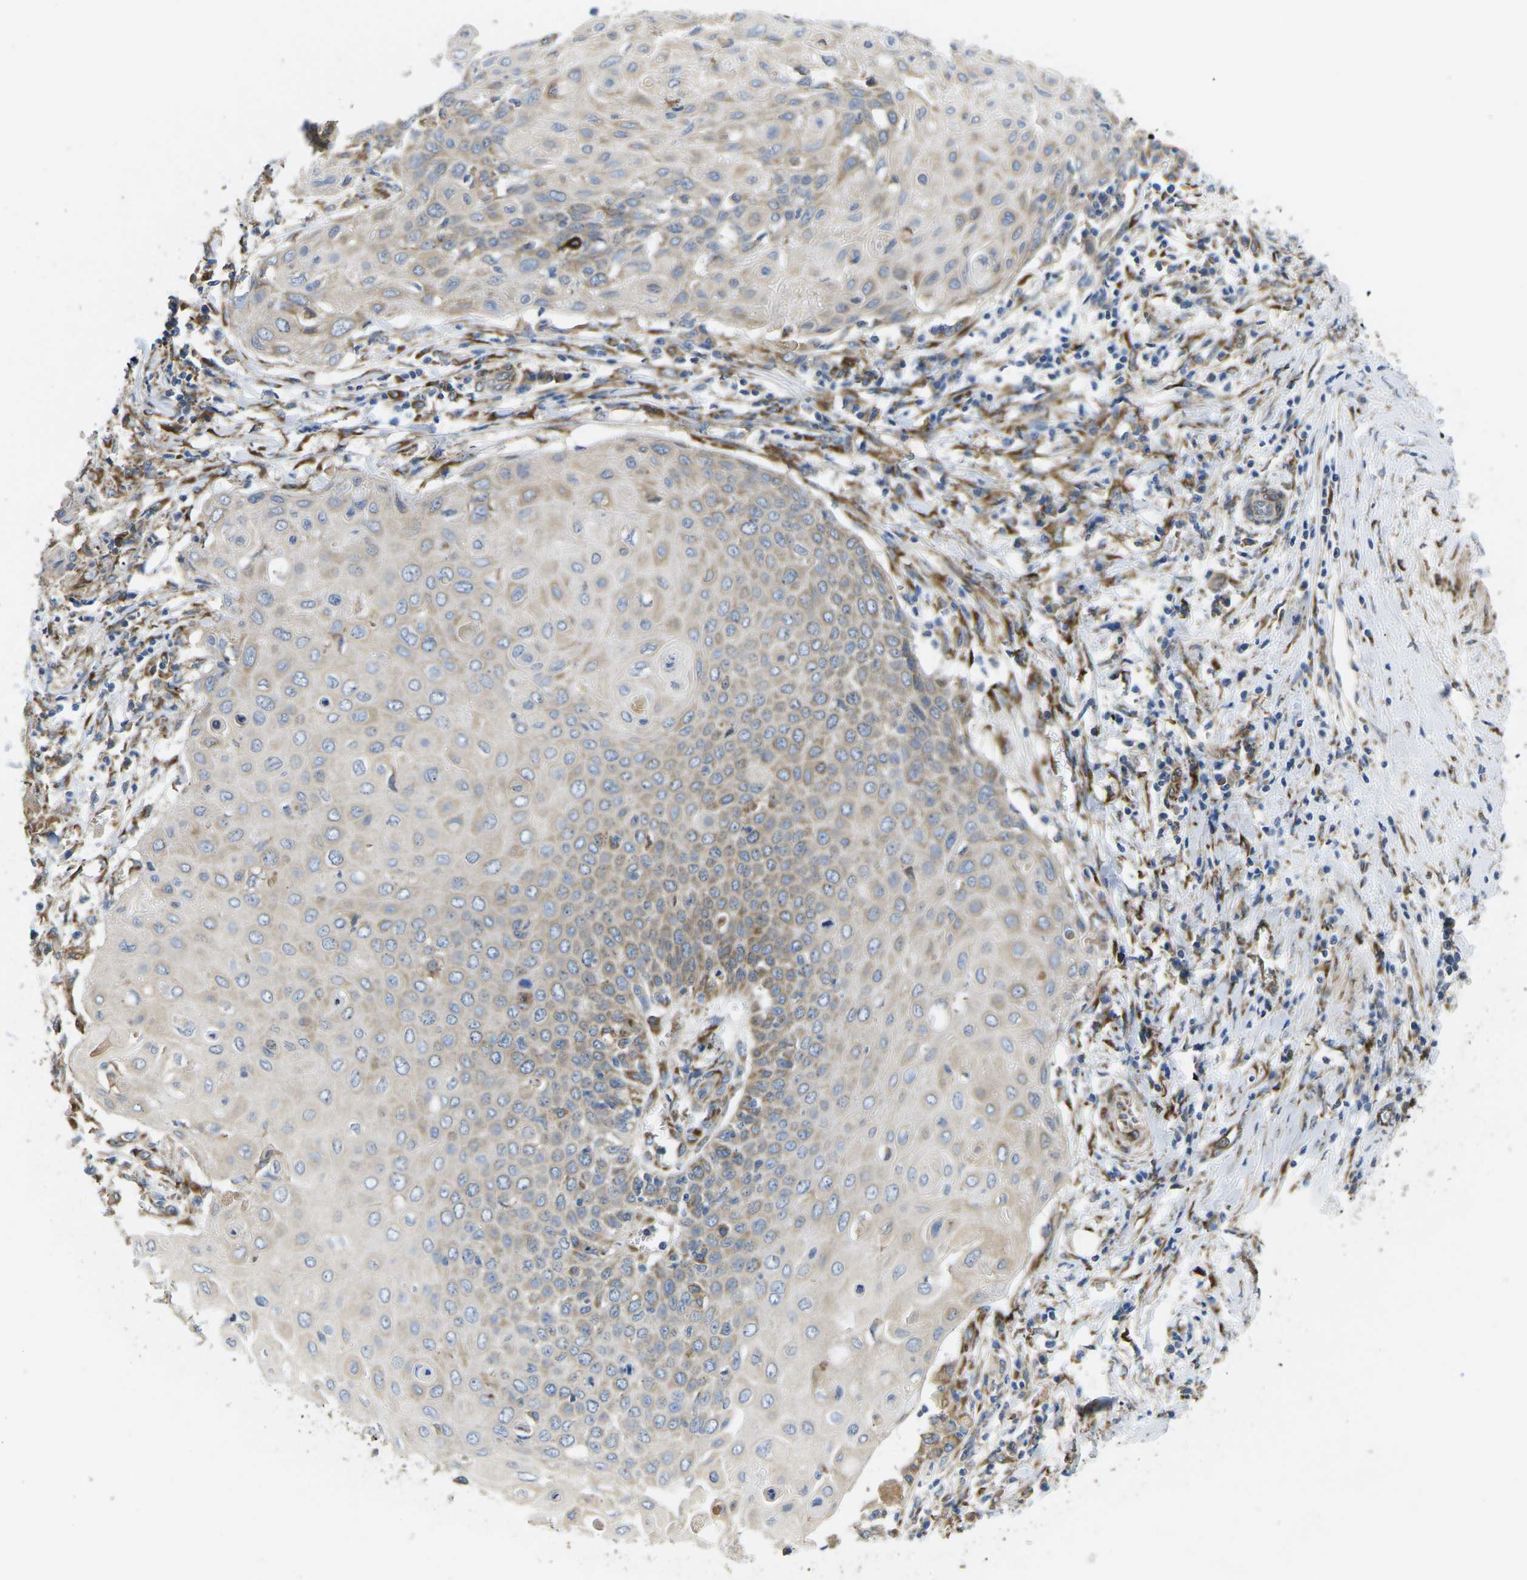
{"staining": {"intensity": "moderate", "quantity": "<25%", "location": "cytoplasmic/membranous"}, "tissue": "cervical cancer", "cell_type": "Tumor cells", "image_type": "cancer", "snomed": [{"axis": "morphology", "description": "Squamous cell carcinoma, NOS"}, {"axis": "topography", "description": "Cervix"}], "caption": "IHC micrograph of cervical cancer (squamous cell carcinoma) stained for a protein (brown), which displays low levels of moderate cytoplasmic/membranous expression in about <25% of tumor cells.", "gene": "PDZD8", "patient": {"sex": "female", "age": 39}}